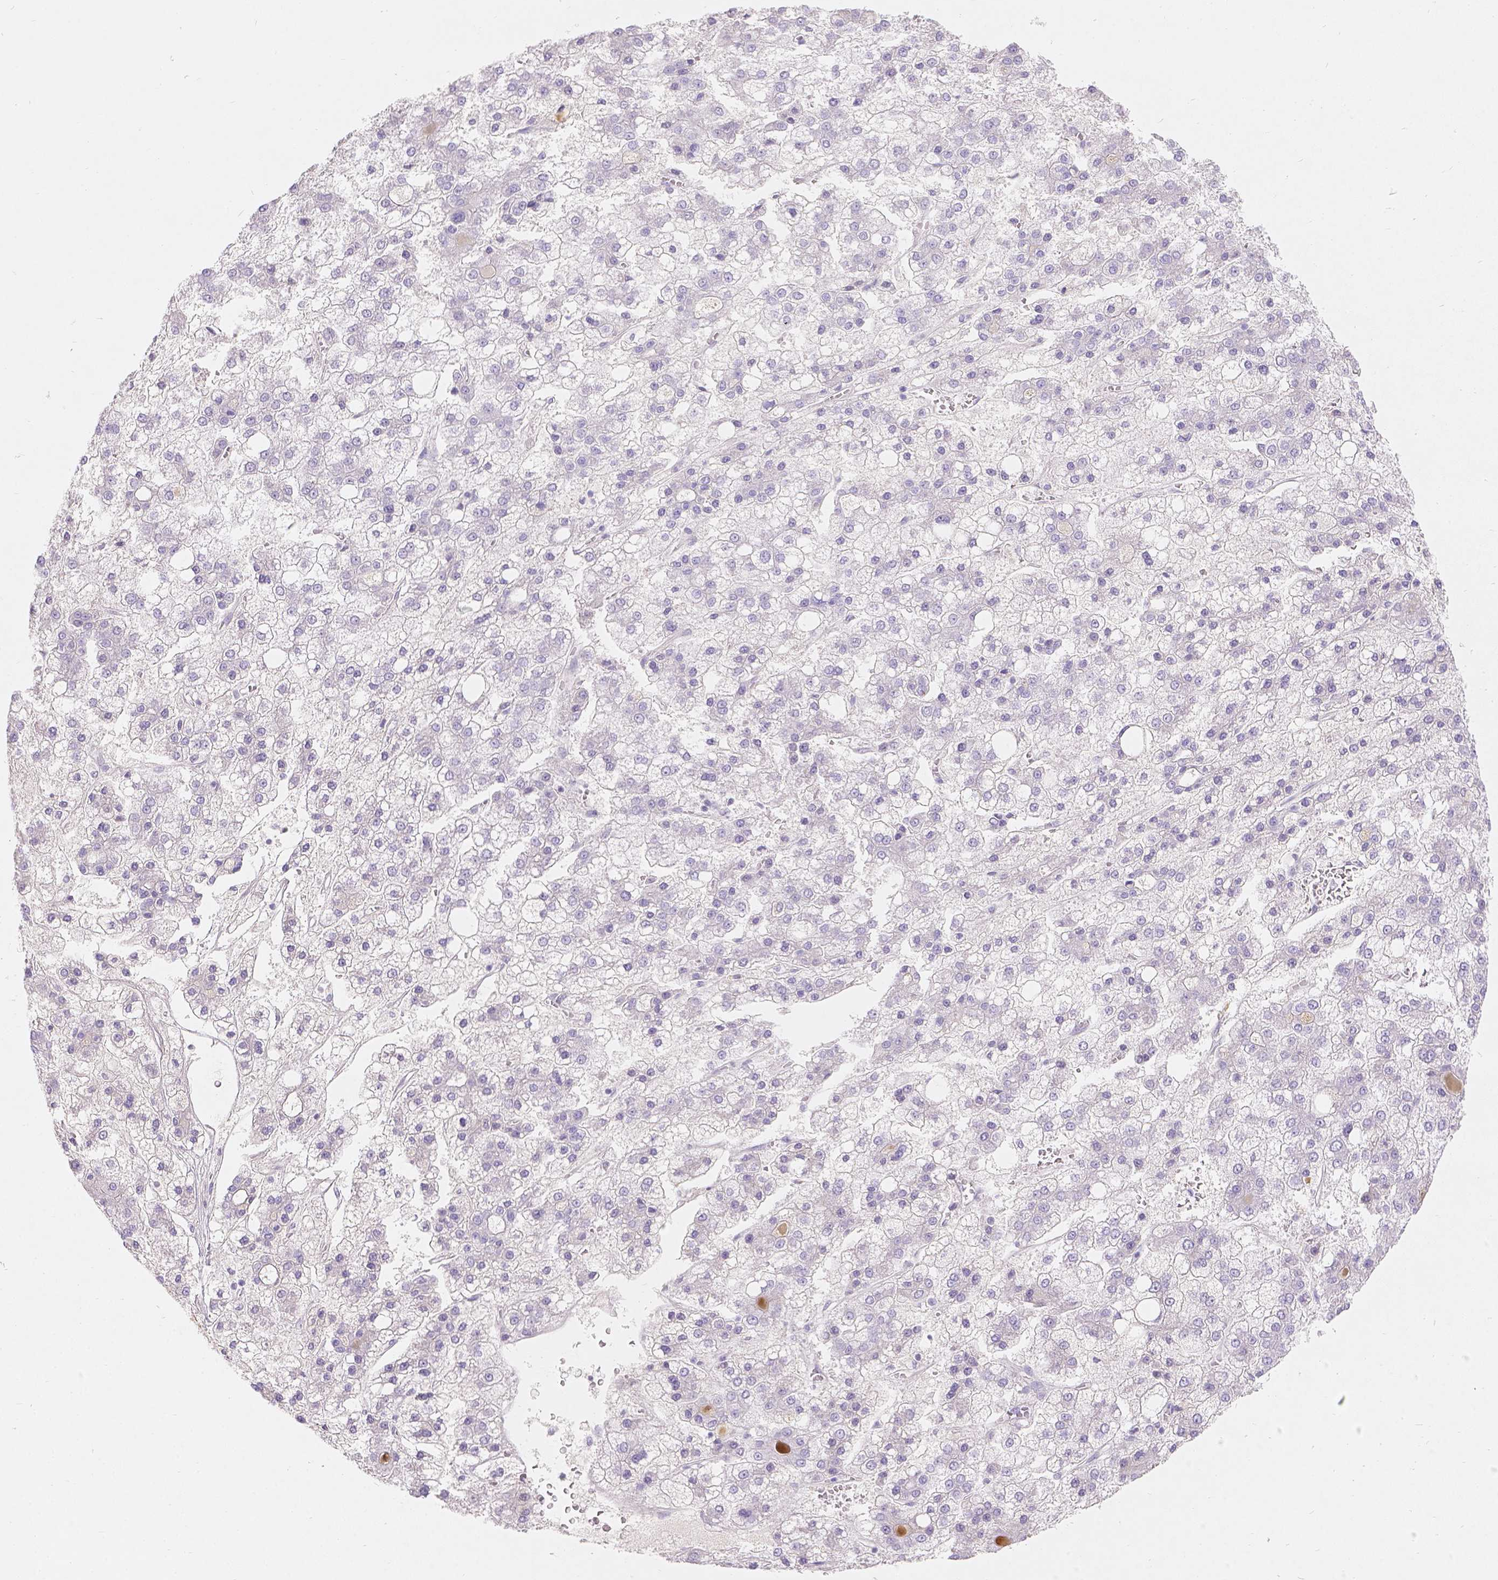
{"staining": {"intensity": "negative", "quantity": "none", "location": "none"}, "tissue": "liver cancer", "cell_type": "Tumor cells", "image_type": "cancer", "snomed": [{"axis": "morphology", "description": "Carcinoma, Hepatocellular, NOS"}, {"axis": "topography", "description": "Liver"}], "caption": "Immunohistochemistry (IHC) image of neoplastic tissue: human liver hepatocellular carcinoma stained with DAB demonstrates no significant protein expression in tumor cells.", "gene": "GAL3ST2", "patient": {"sex": "male", "age": 73}}